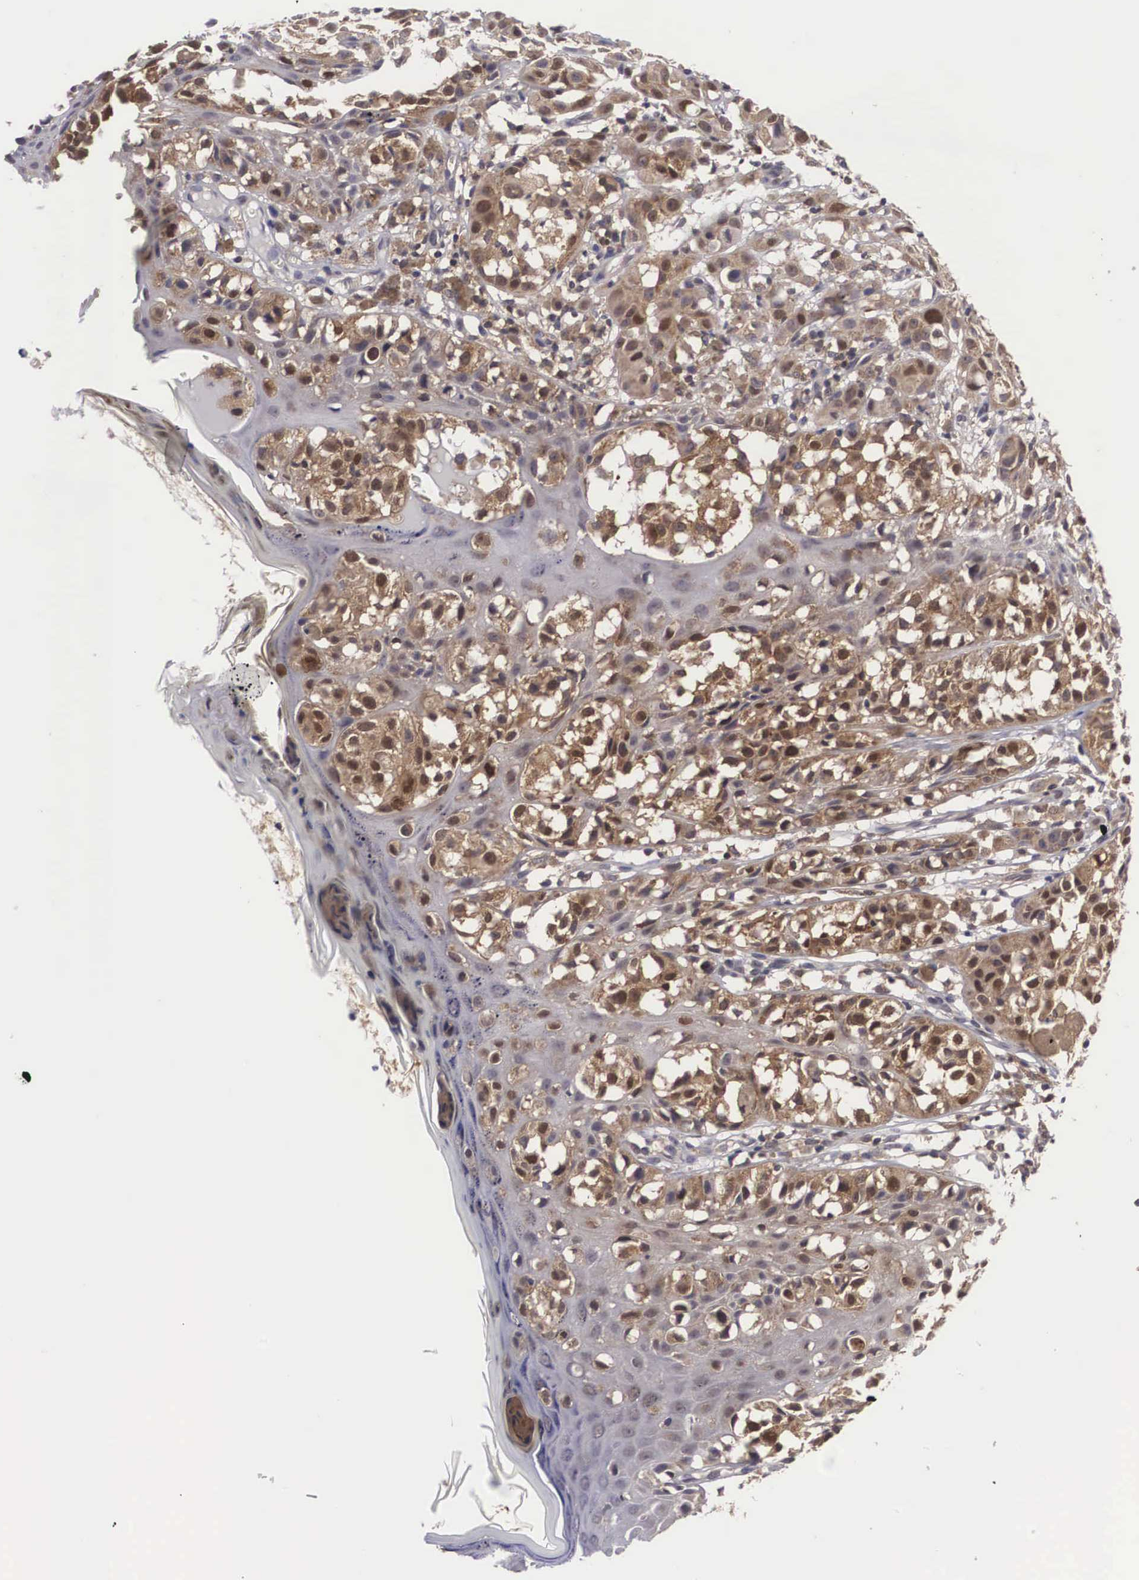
{"staining": {"intensity": "moderate", "quantity": ">75%", "location": "cytoplasmic/membranous,nuclear"}, "tissue": "melanoma", "cell_type": "Tumor cells", "image_type": "cancer", "snomed": [{"axis": "morphology", "description": "Malignant melanoma, NOS"}, {"axis": "topography", "description": "Skin"}], "caption": "The immunohistochemical stain labels moderate cytoplasmic/membranous and nuclear positivity in tumor cells of melanoma tissue.", "gene": "ADSL", "patient": {"sex": "female", "age": 52}}